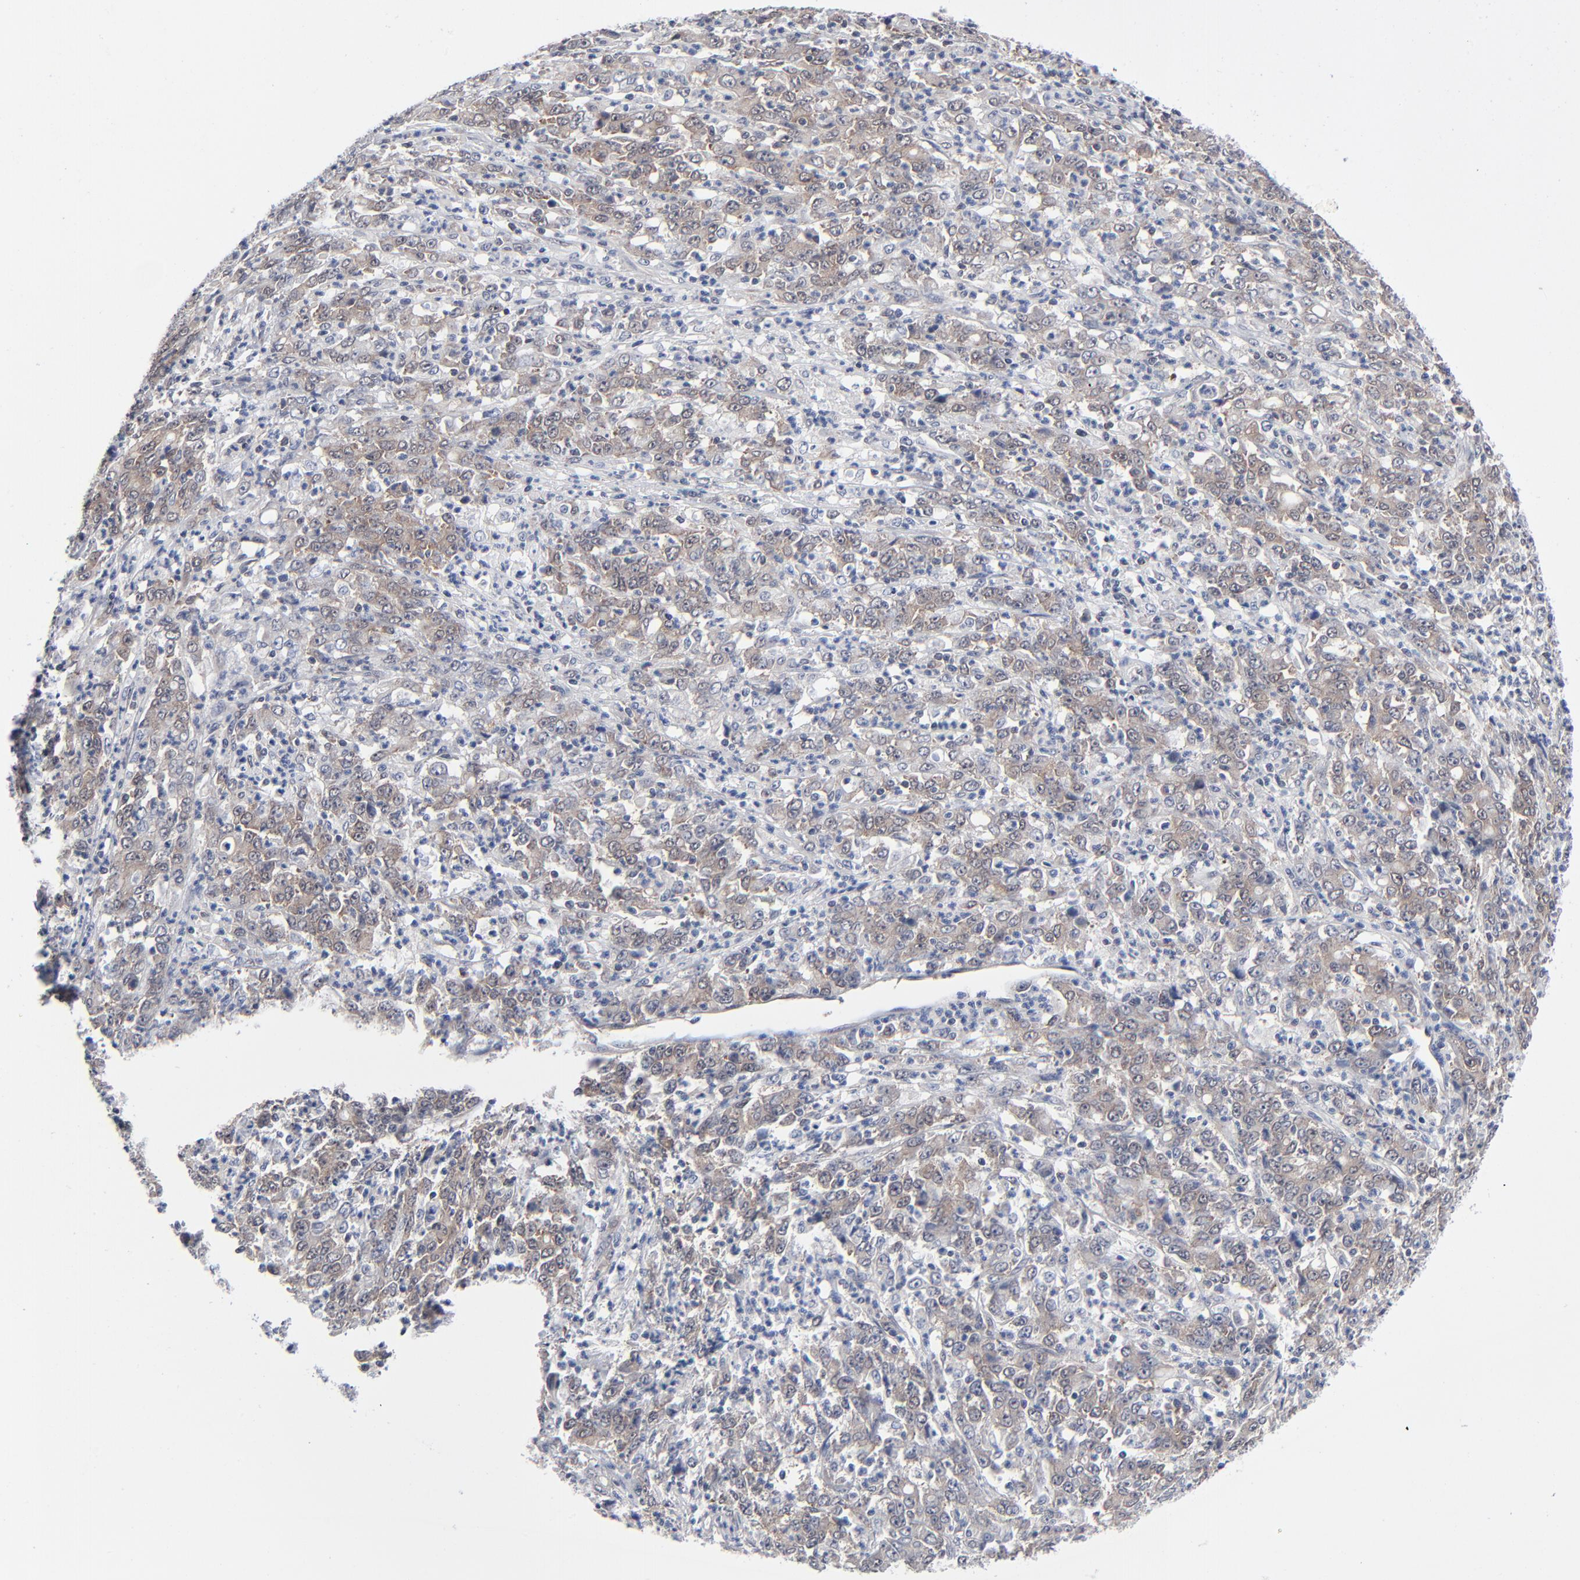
{"staining": {"intensity": "weak", "quantity": ">75%", "location": "cytoplasmic/membranous"}, "tissue": "stomach cancer", "cell_type": "Tumor cells", "image_type": "cancer", "snomed": [{"axis": "morphology", "description": "Adenocarcinoma, NOS"}, {"axis": "topography", "description": "Stomach, lower"}], "caption": "Weak cytoplasmic/membranous staining for a protein is identified in about >75% of tumor cells of stomach cancer using immunohistochemistry (IHC).", "gene": "RPS6KB1", "patient": {"sex": "female", "age": 71}}